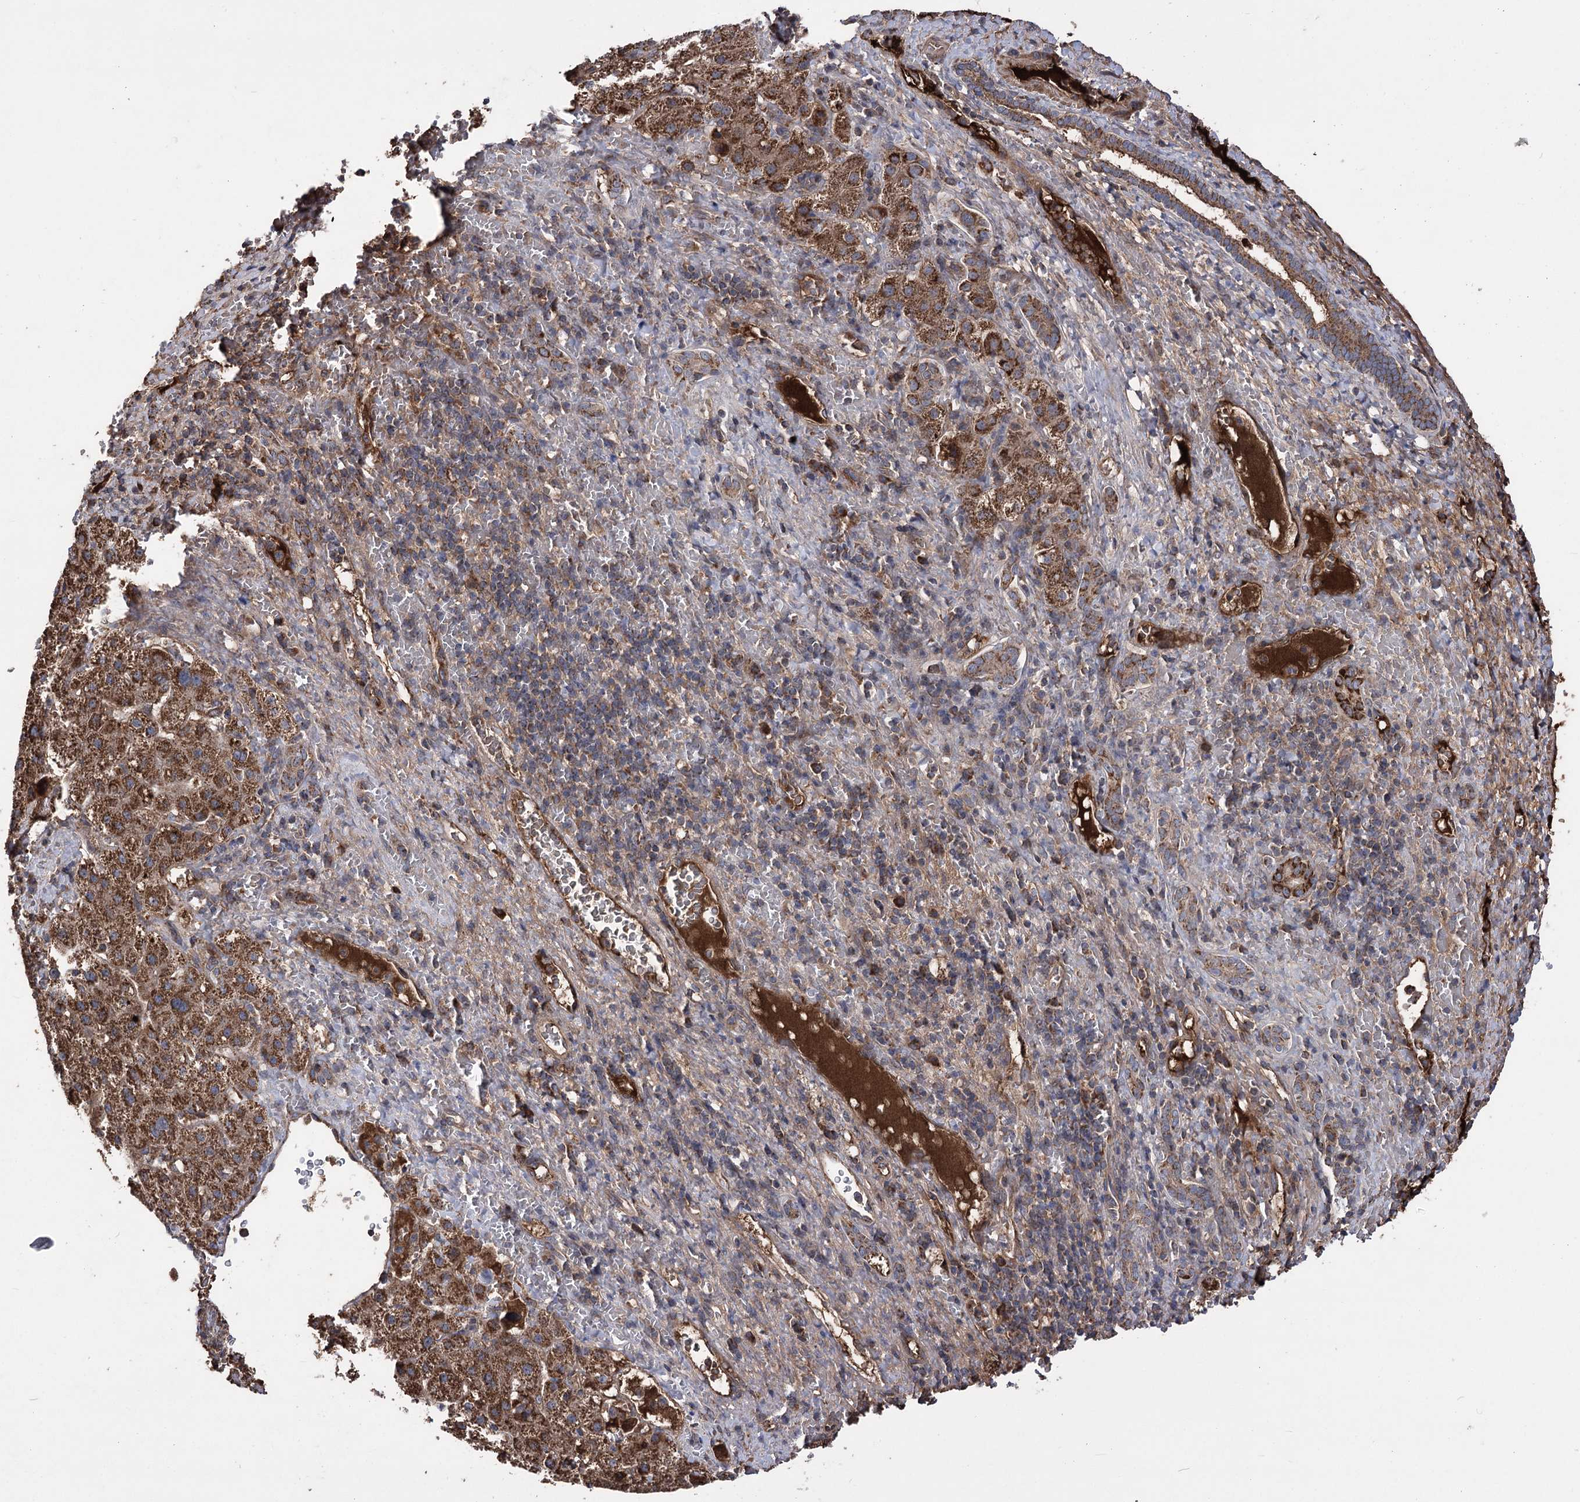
{"staining": {"intensity": "strong", "quantity": ">75%", "location": "cytoplasmic/membranous"}, "tissue": "liver cancer", "cell_type": "Tumor cells", "image_type": "cancer", "snomed": [{"axis": "morphology", "description": "Carcinoma, Hepatocellular, NOS"}, {"axis": "topography", "description": "Liver"}], "caption": "The micrograph exhibits a brown stain indicating the presence of a protein in the cytoplasmic/membranous of tumor cells in liver hepatocellular carcinoma.", "gene": "RASSF3", "patient": {"sex": "male", "age": 57}}